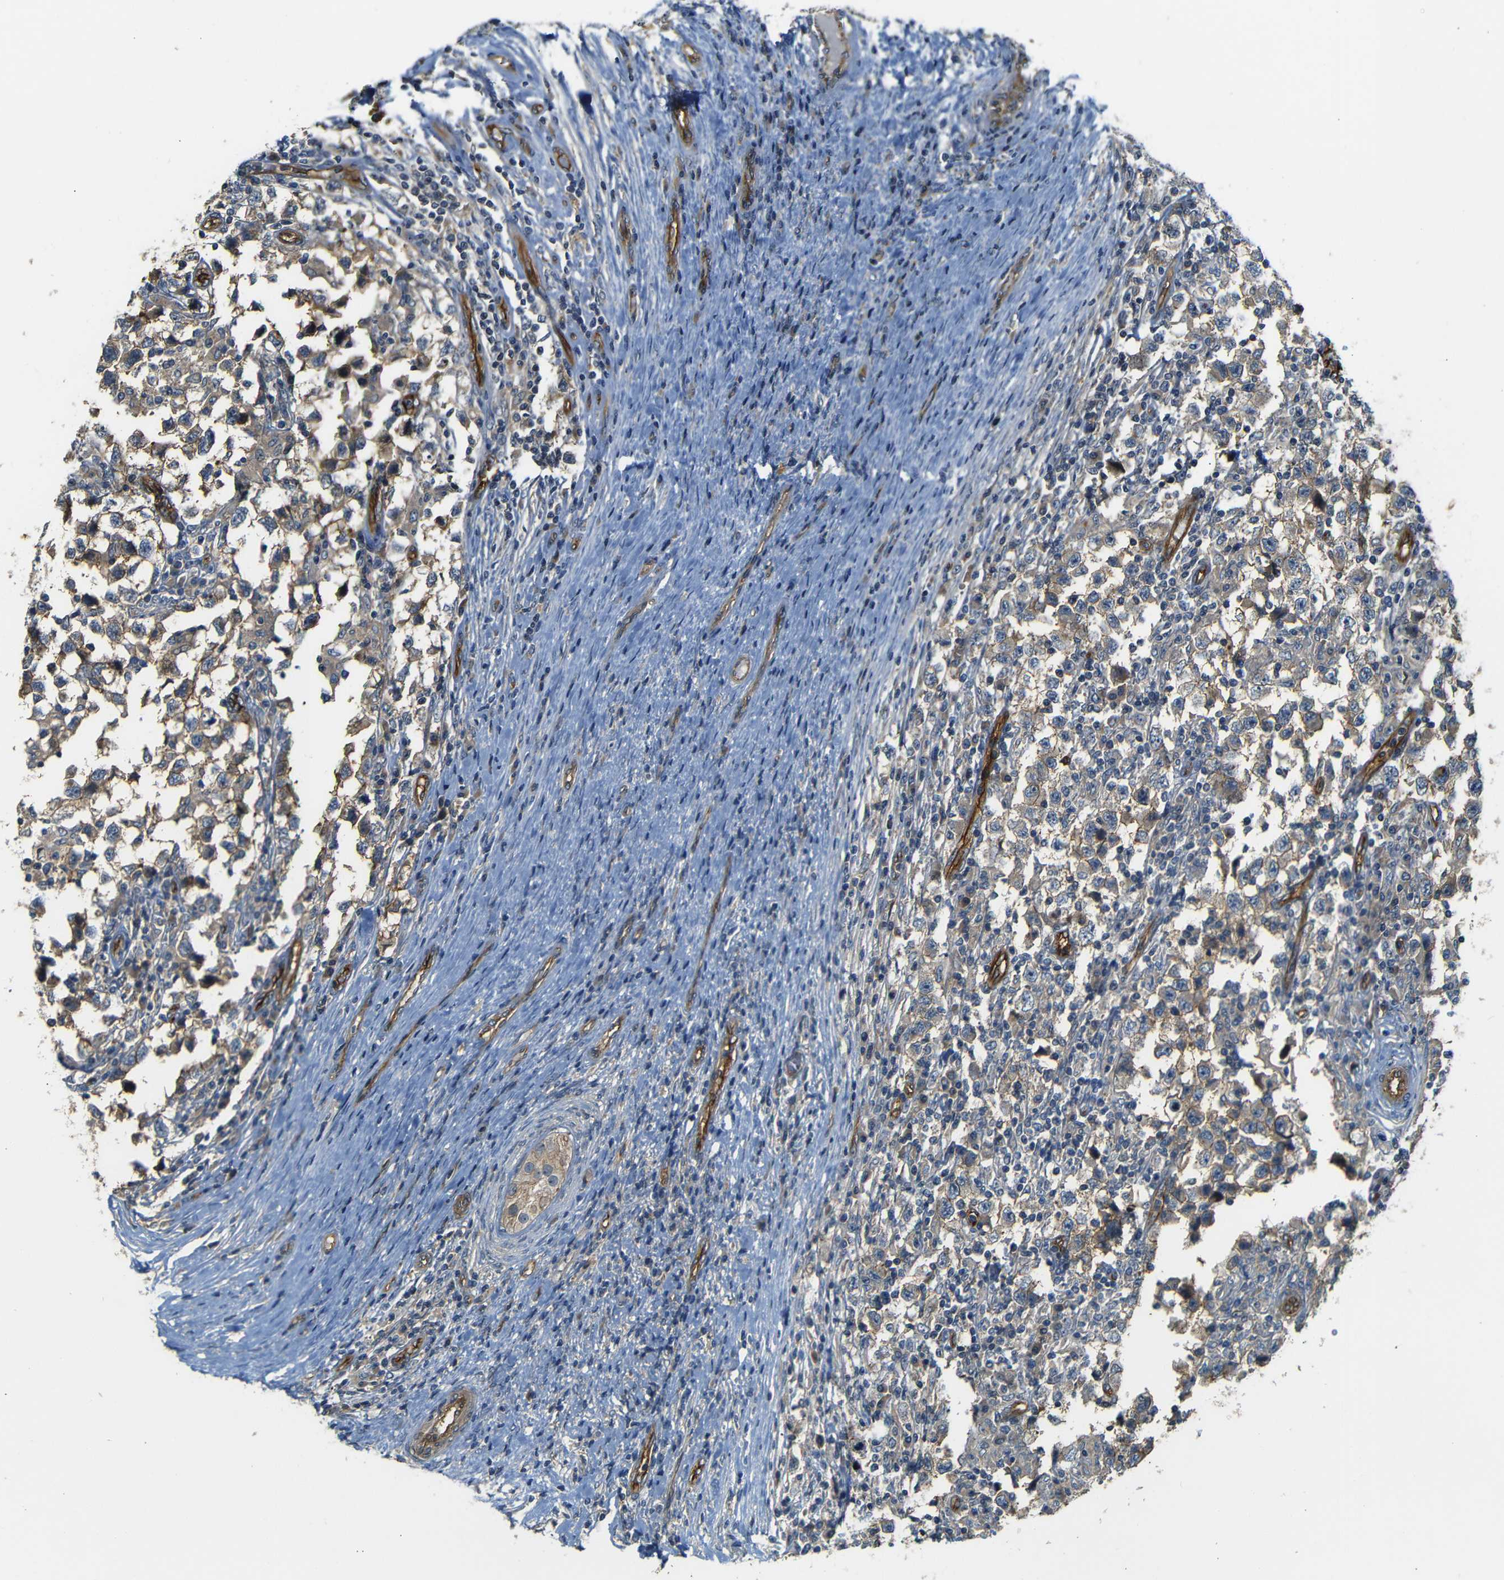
{"staining": {"intensity": "moderate", "quantity": "25%-75%", "location": "cytoplasmic/membranous"}, "tissue": "testis cancer", "cell_type": "Tumor cells", "image_type": "cancer", "snomed": [{"axis": "morphology", "description": "Carcinoma, Embryonal, NOS"}, {"axis": "topography", "description": "Testis"}], "caption": "Immunohistochemical staining of human testis cancer (embryonal carcinoma) shows medium levels of moderate cytoplasmic/membranous protein staining in about 25%-75% of tumor cells.", "gene": "RELL1", "patient": {"sex": "male", "age": 21}}